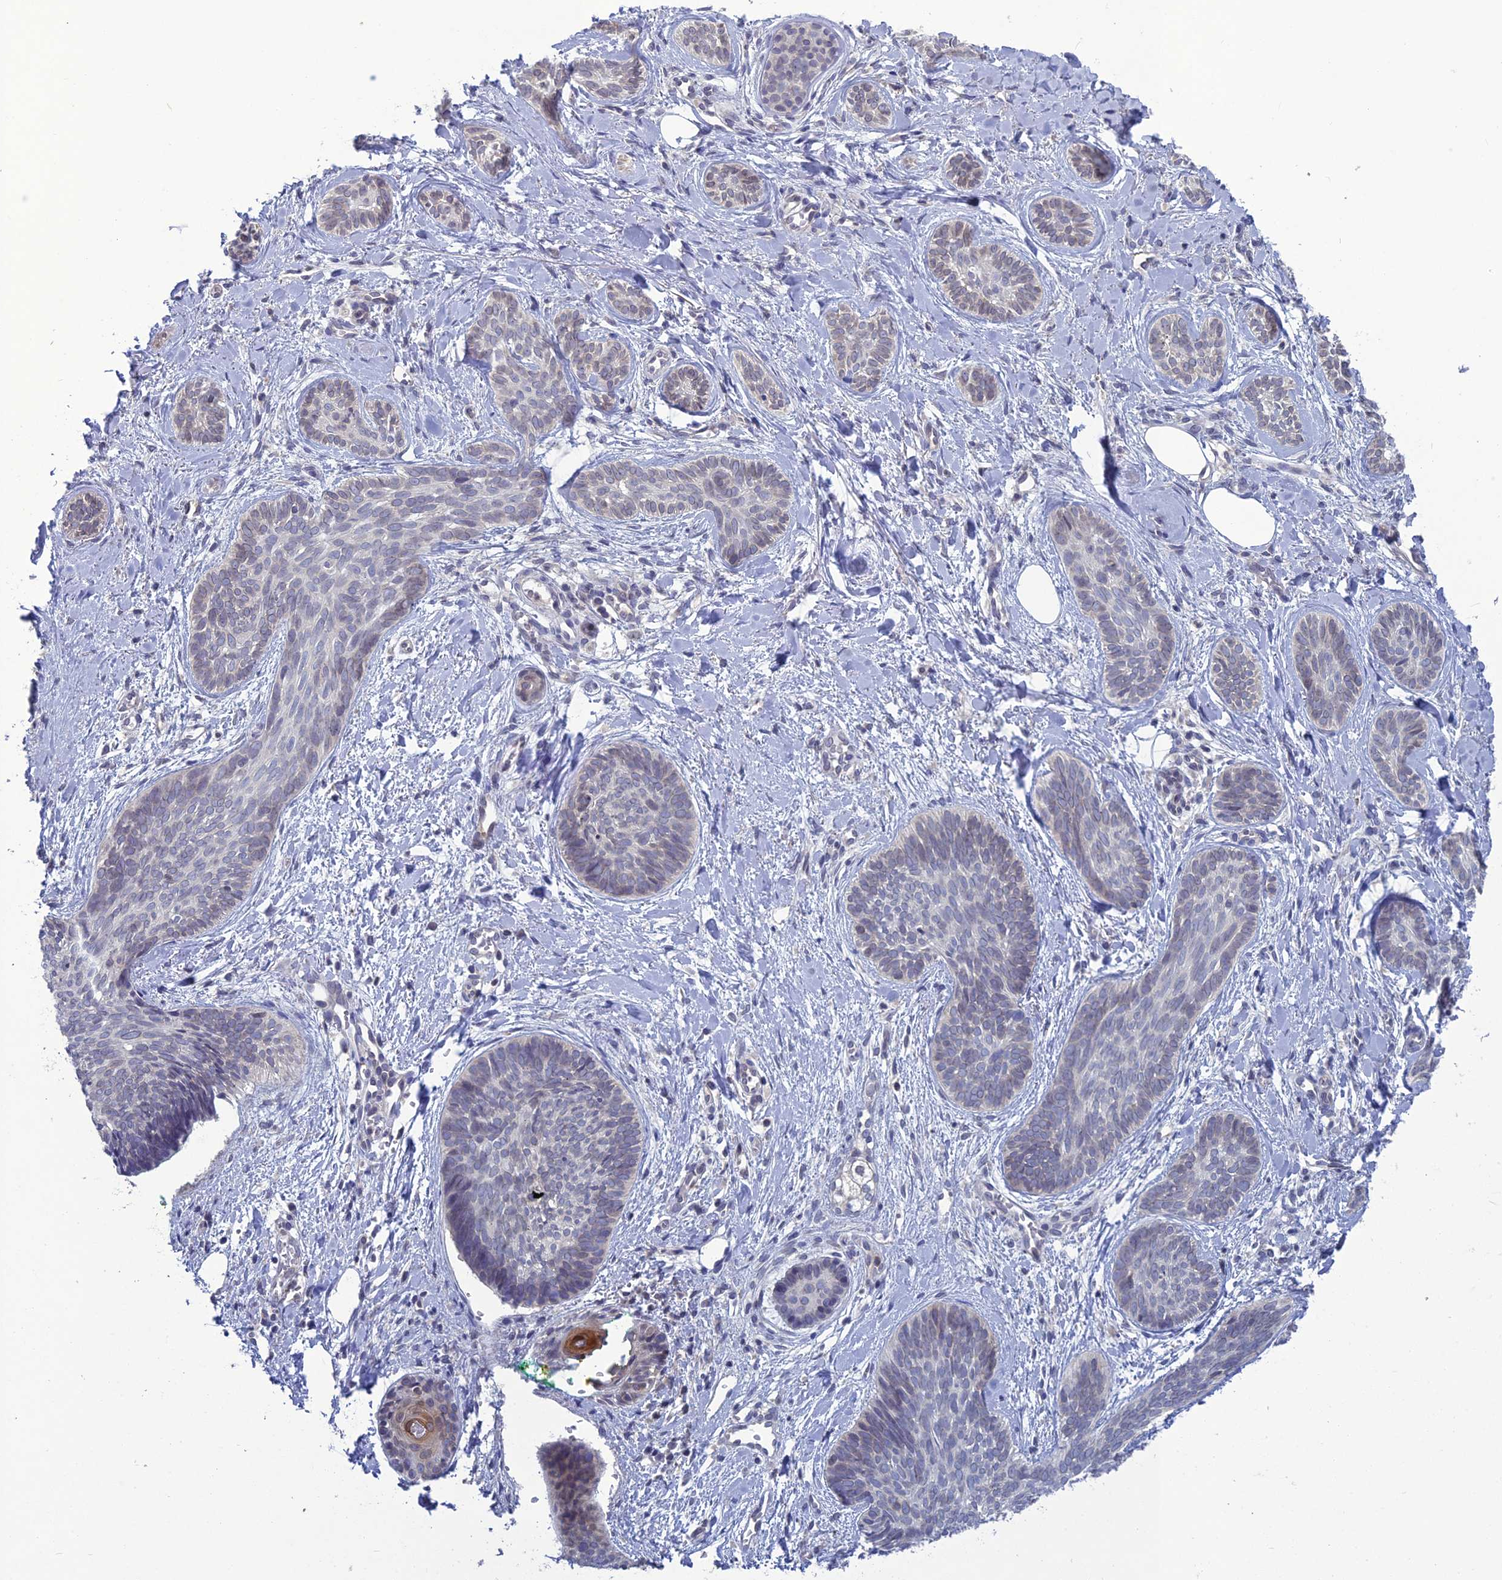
{"staining": {"intensity": "weak", "quantity": "<25%", "location": "cytoplasmic/membranous,nuclear"}, "tissue": "skin cancer", "cell_type": "Tumor cells", "image_type": "cancer", "snomed": [{"axis": "morphology", "description": "Basal cell carcinoma"}, {"axis": "topography", "description": "Skin"}], "caption": "Protein analysis of skin cancer displays no significant positivity in tumor cells.", "gene": "WDR46", "patient": {"sex": "female", "age": 81}}